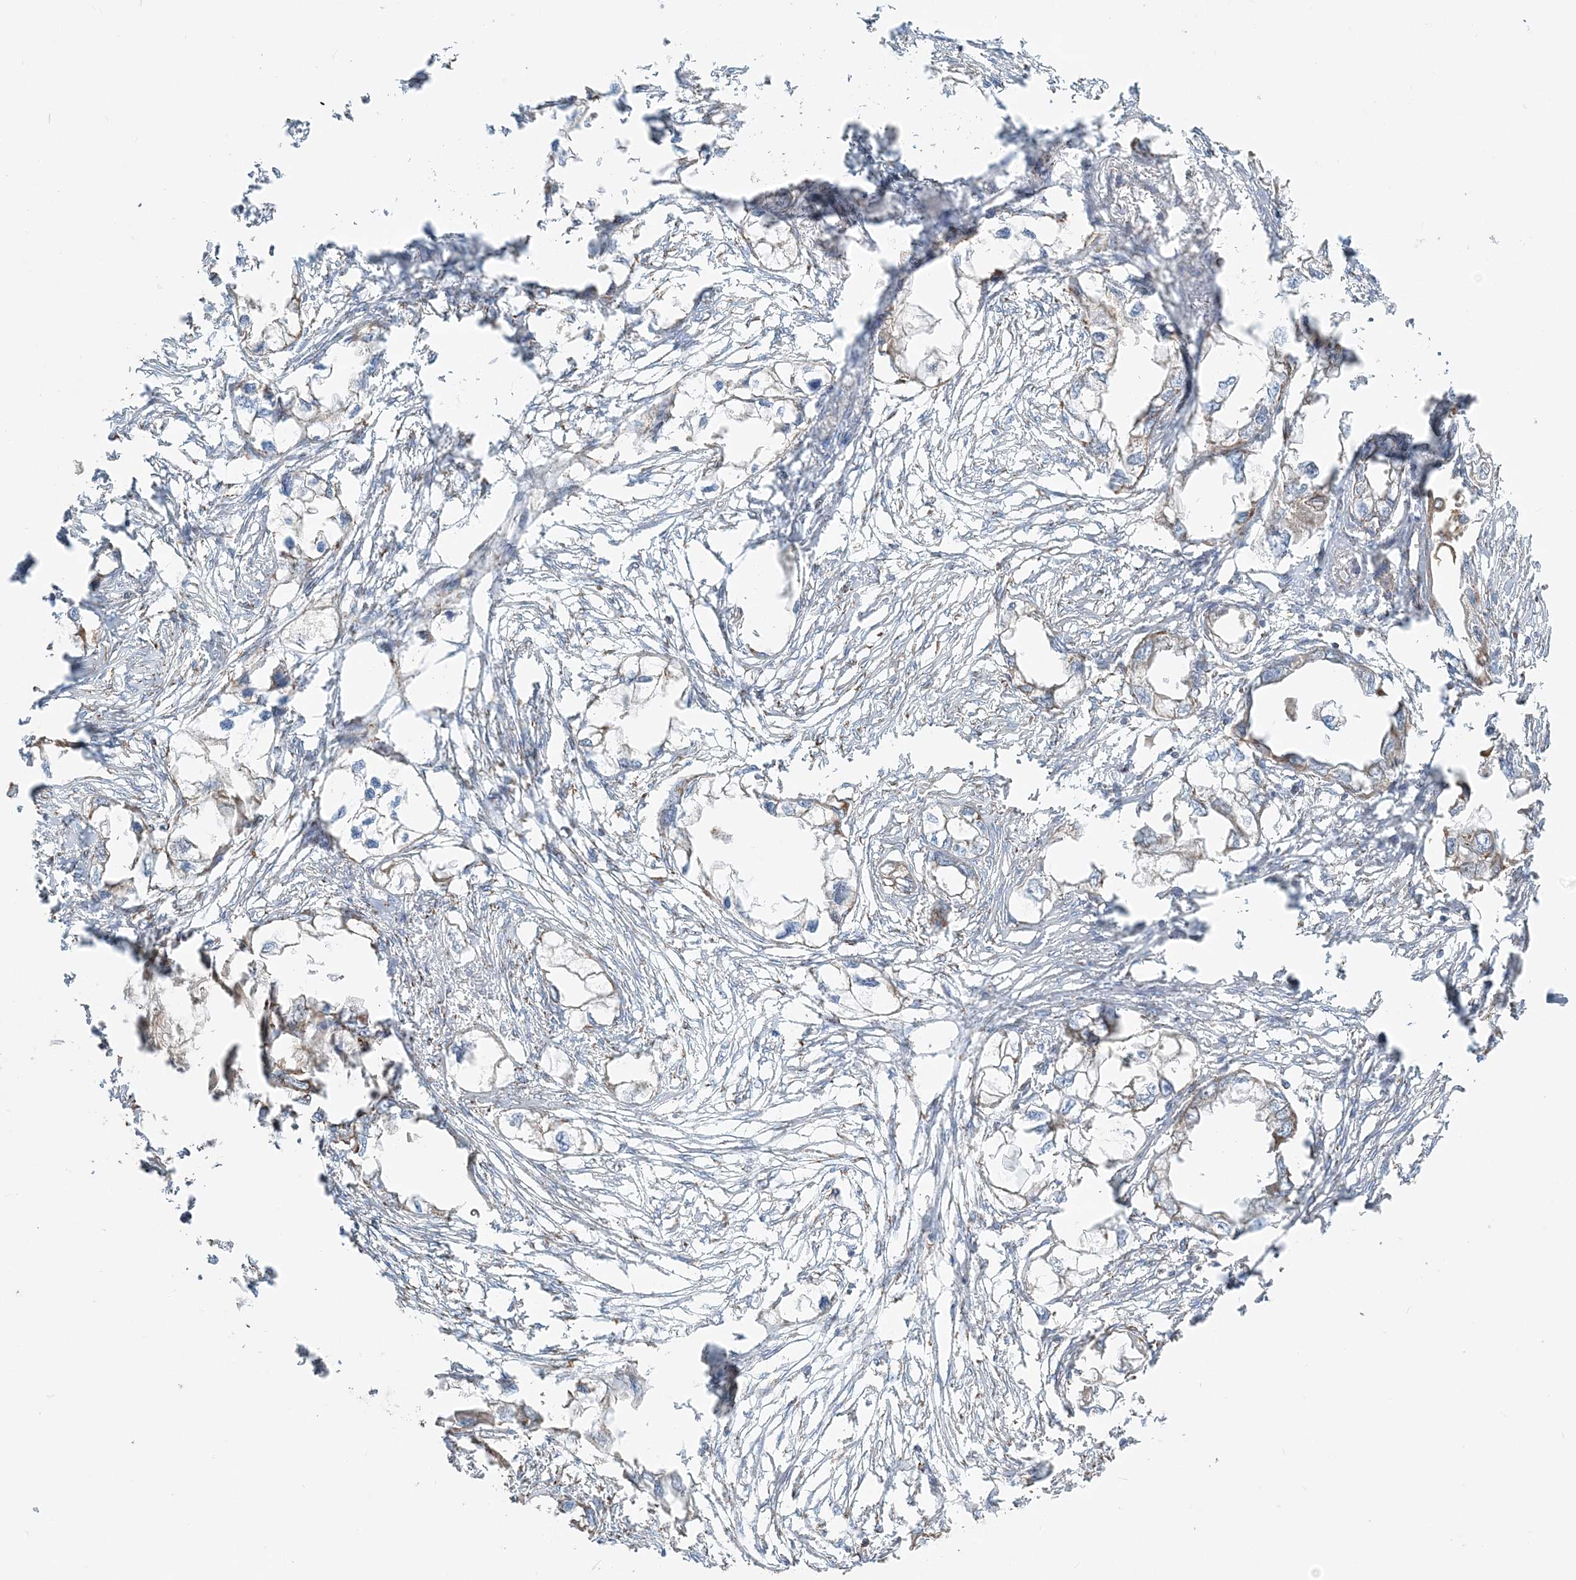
{"staining": {"intensity": "moderate", "quantity": "<25%", "location": "cytoplasmic/membranous"}, "tissue": "endometrial cancer", "cell_type": "Tumor cells", "image_type": "cancer", "snomed": [{"axis": "morphology", "description": "Adenocarcinoma, NOS"}, {"axis": "morphology", "description": "Adenocarcinoma, metastatic, NOS"}, {"axis": "topography", "description": "Adipose tissue"}, {"axis": "topography", "description": "Endometrium"}], "caption": "Immunohistochemical staining of endometrial metastatic adenocarcinoma exhibits low levels of moderate cytoplasmic/membranous protein expression in about <25% of tumor cells.", "gene": "RAB11FIP3", "patient": {"sex": "female", "age": 67}}